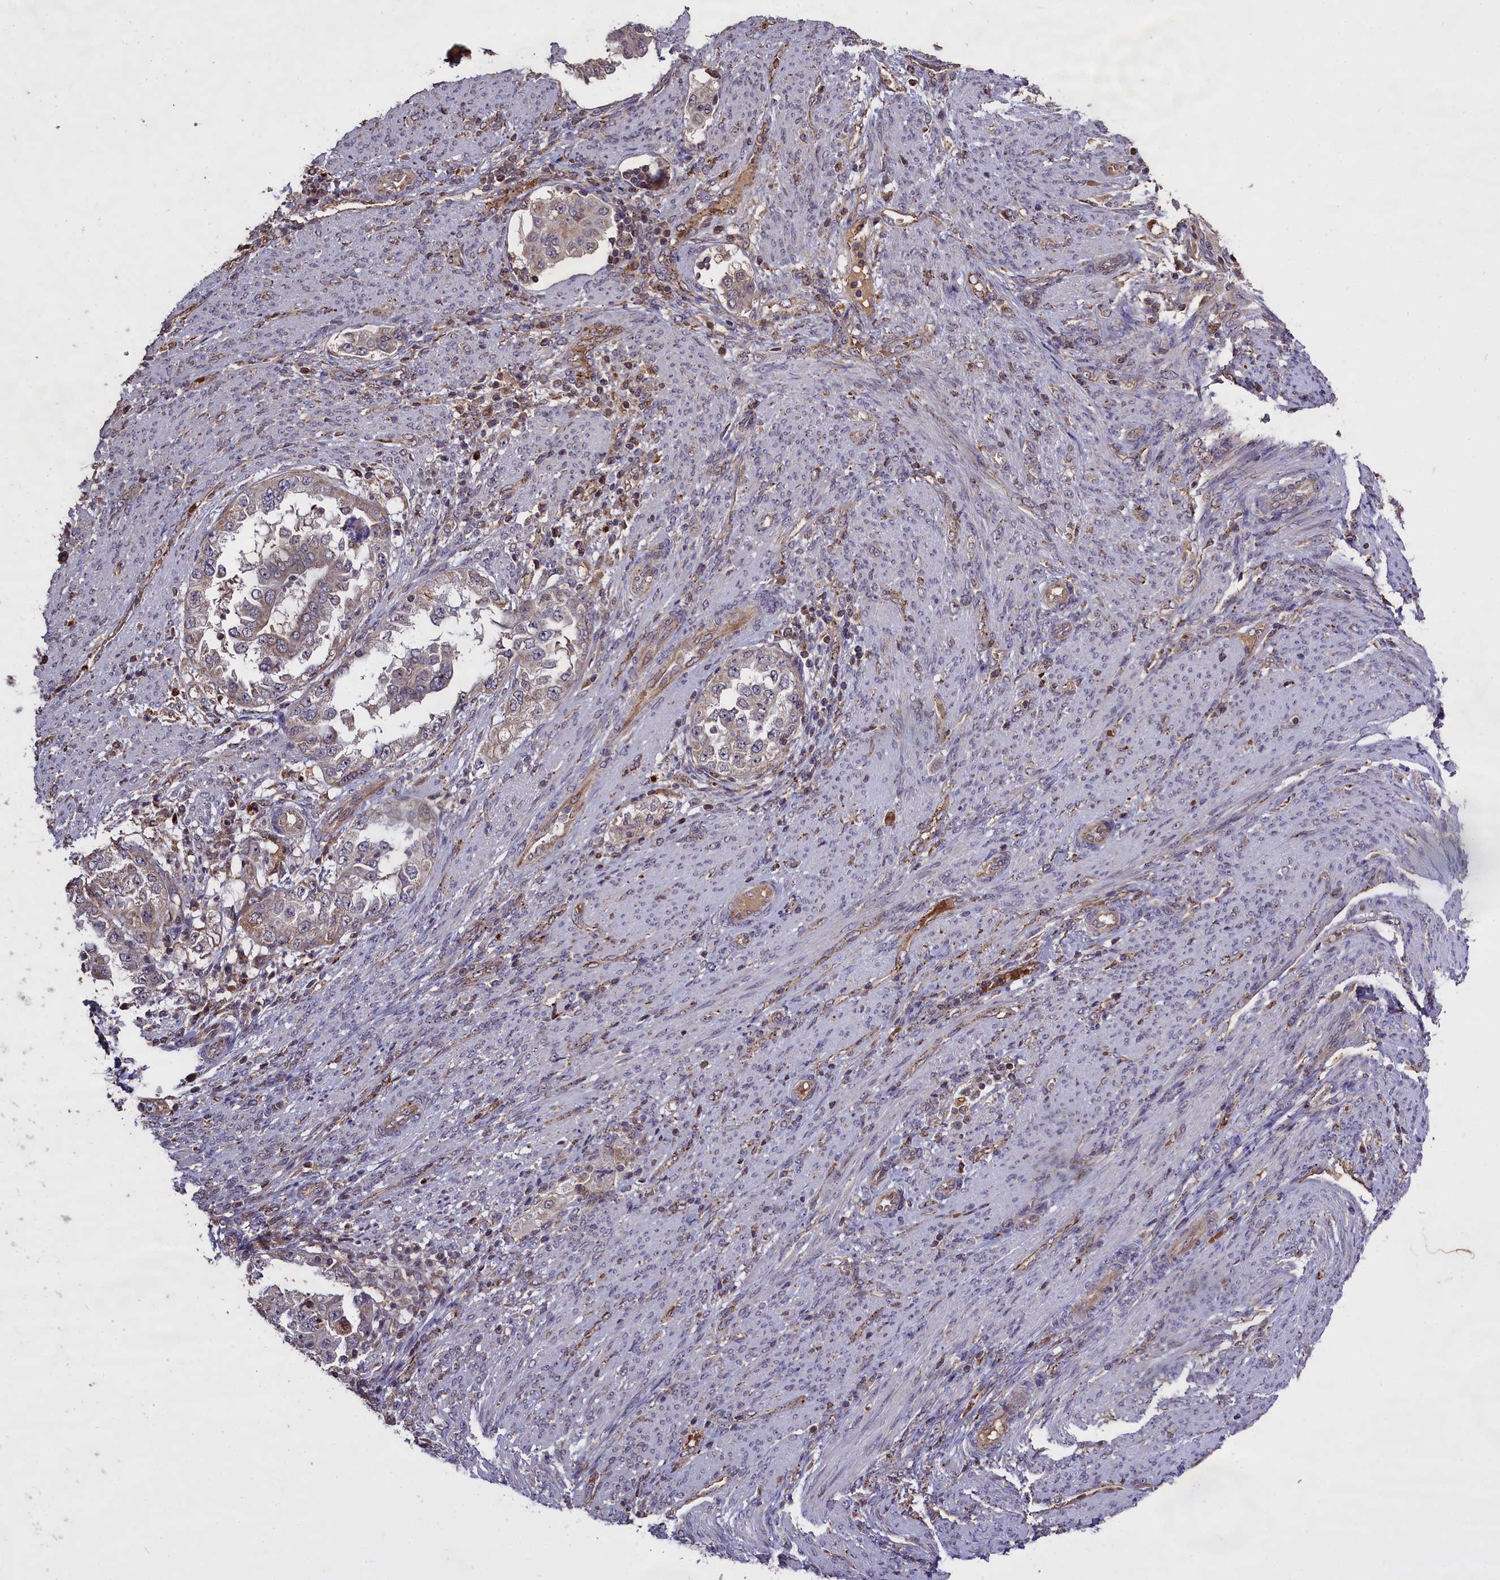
{"staining": {"intensity": "negative", "quantity": "none", "location": "none"}, "tissue": "endometrial cancer", "cell_type": "Tumor cells", "image_type": "cancer", "snomed": [{"axis": "morphology", "description": "Adenocarcinoma, NOS"}, {"axis": "topography", "description": "Endometrium"}], "caption": "Histopathology image shows no protein staining in tumor cells of adenocarcinoma (endometrial) tissue. (Immunohistochemistry (ihc), brightfield microscopy, high magnification).", "gene": "CLRN2", "patient": {"sex": "female", "age": 85}}